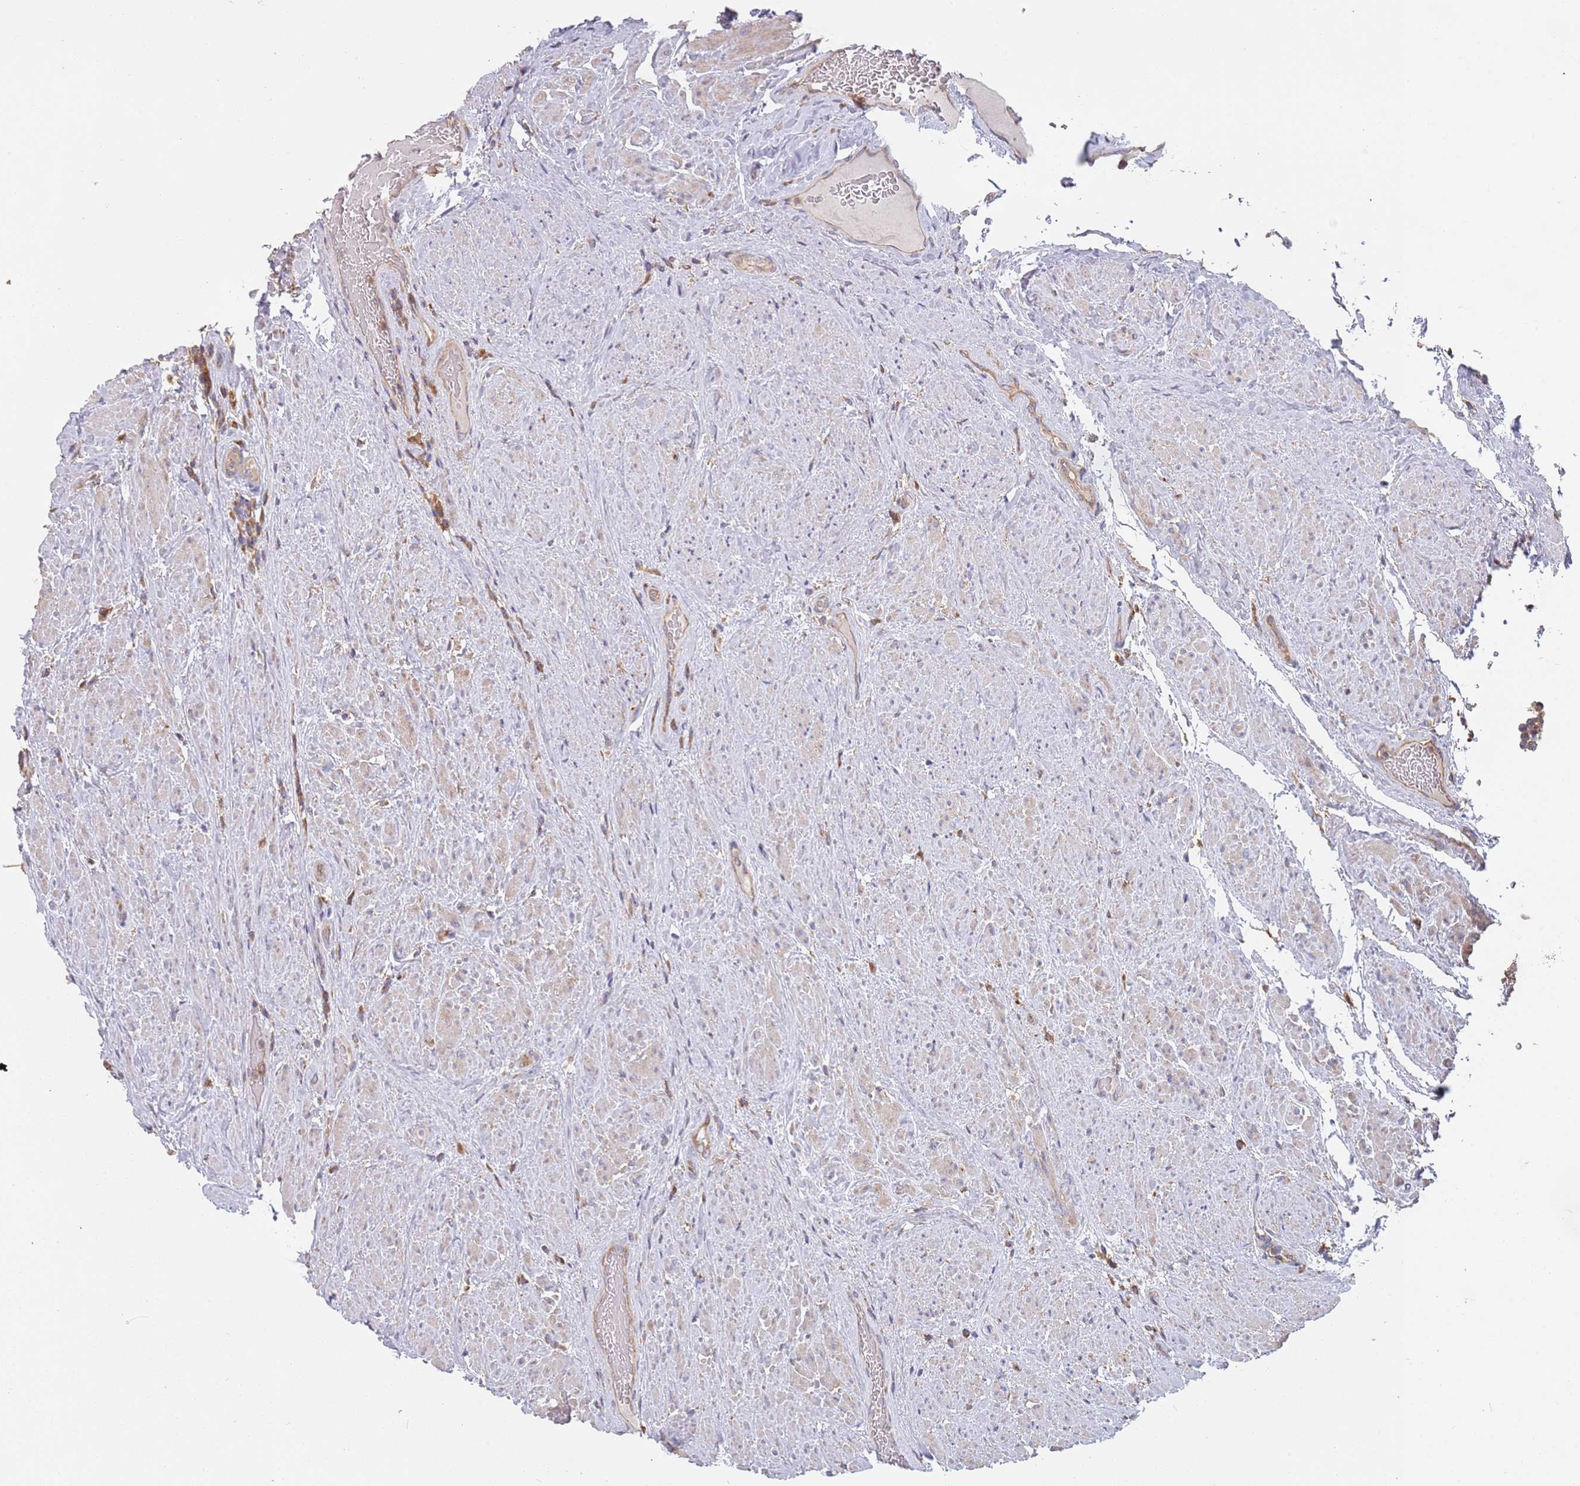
{"staining": {"intensity": "negative", "quantity": "none", "location": "none"}, "tissue": "urothelial cancer", "cell_type": "Tumor cells", "image_type": "cancer", "snomed": [{"axis": "morphology", "description": "Urothelial carcinoma, High grade"}, {"axis": "topography", "description": "Urinary bladder"}], "caption": "Immunohistochemical staining of human high-grade urothelial carcinoma exhibits no significant expression in tumor cells. (IHC, brightfield microscopy, high magnification).", "gene": "GDI2", "patient": {"sex": "female", "age": 63}}